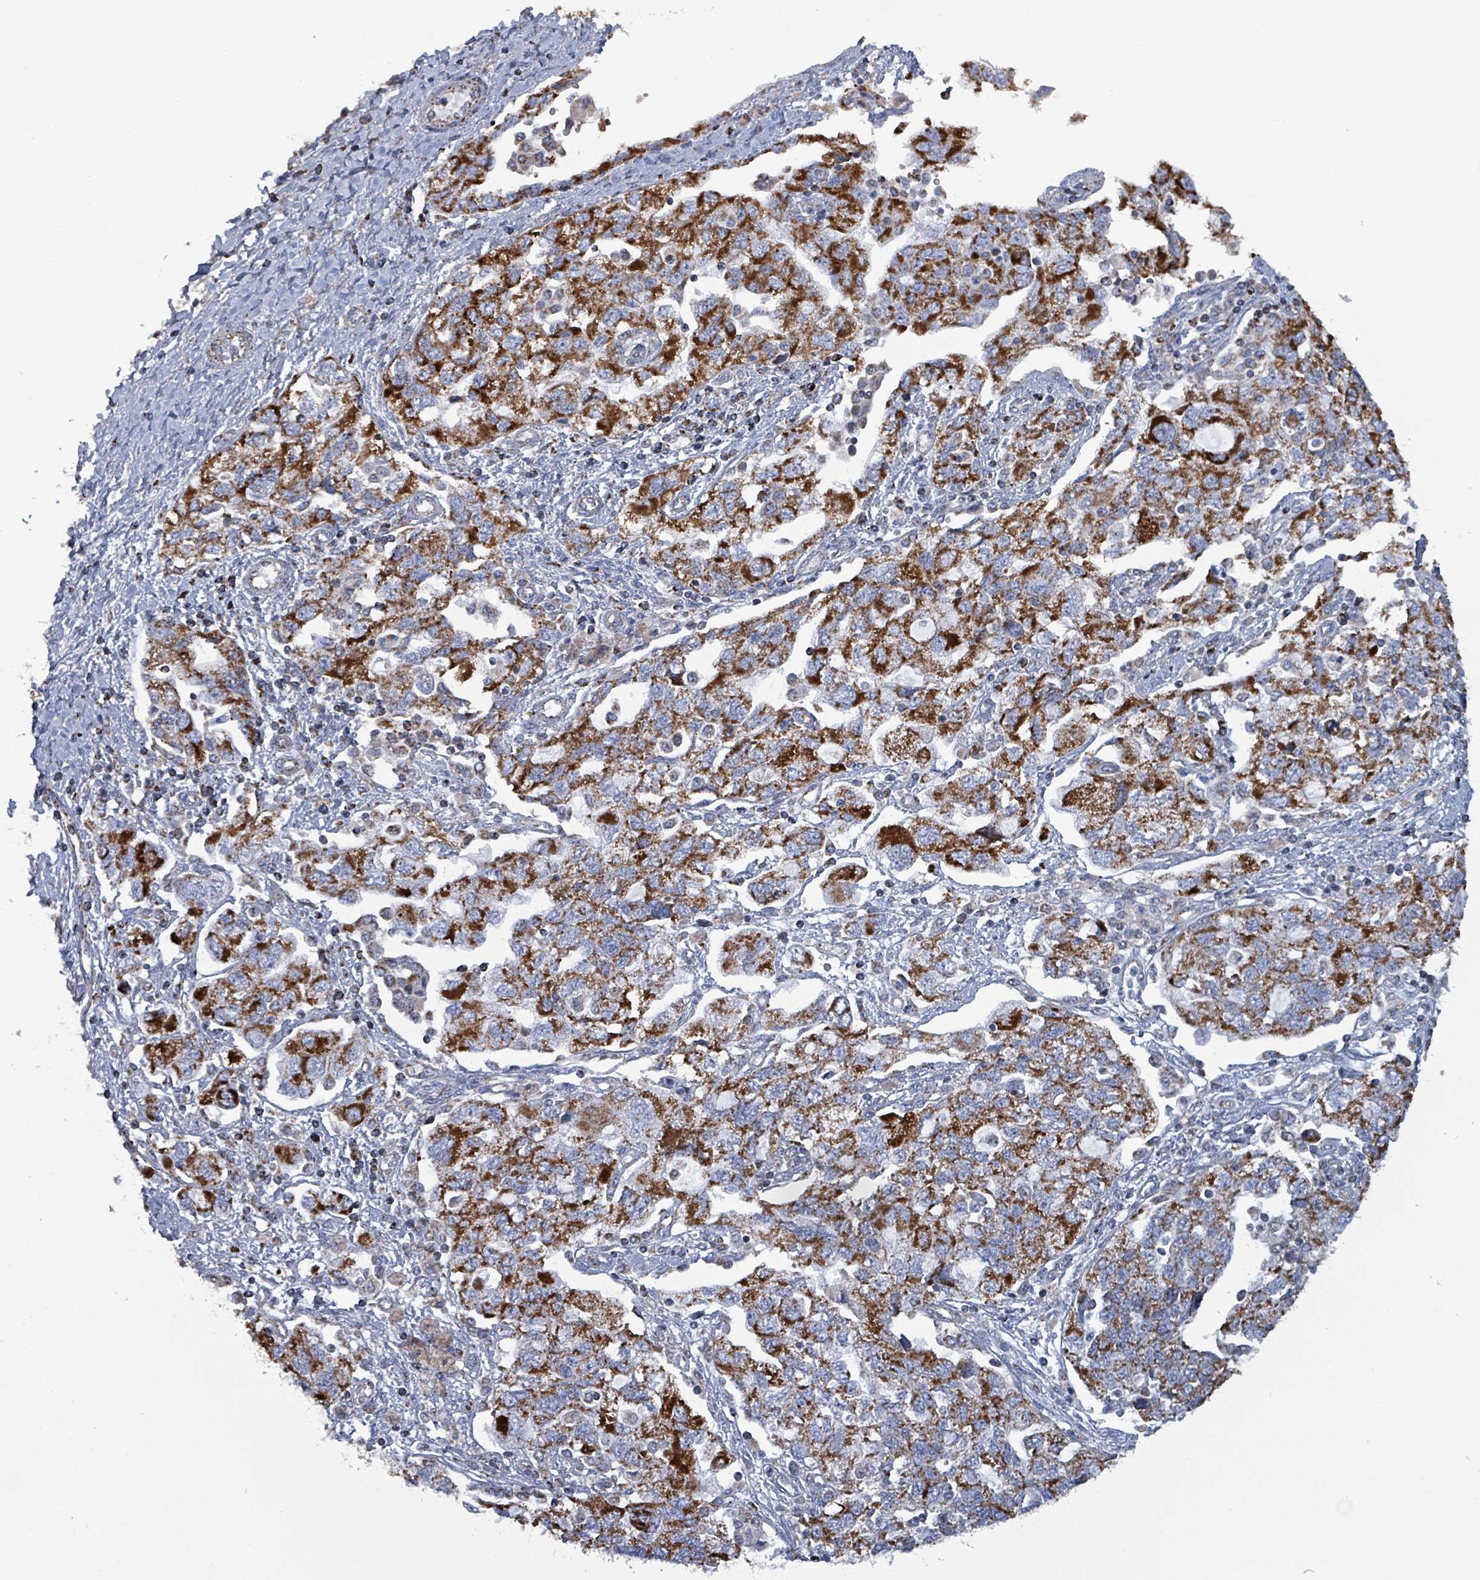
{"staining": {"intensity": "strong", "quantity": ">75%", "location": "cytoplasmic/membranous"}, "tissue": "ovarian cancer", "cell_type": "Tumor cells", "image_type": "cancer", "snomed": [{"axis": "morphology", "description": "Carcinoma, NOS"}, {"axis": "morphology", "description": "Cystadenocarcinoma, serous, NOS"}, {"axis": "topography", "description": "Ovary"}], "caption": "Immunohistochemical staining of human ovarian cancer (carcinoma) demonstrates high levels of strong cytoplasmic/membranous protein staining in about >75% of tumor cells.", "gene": "IDH3B", "patient": {"sex": "female", "age": 69}}